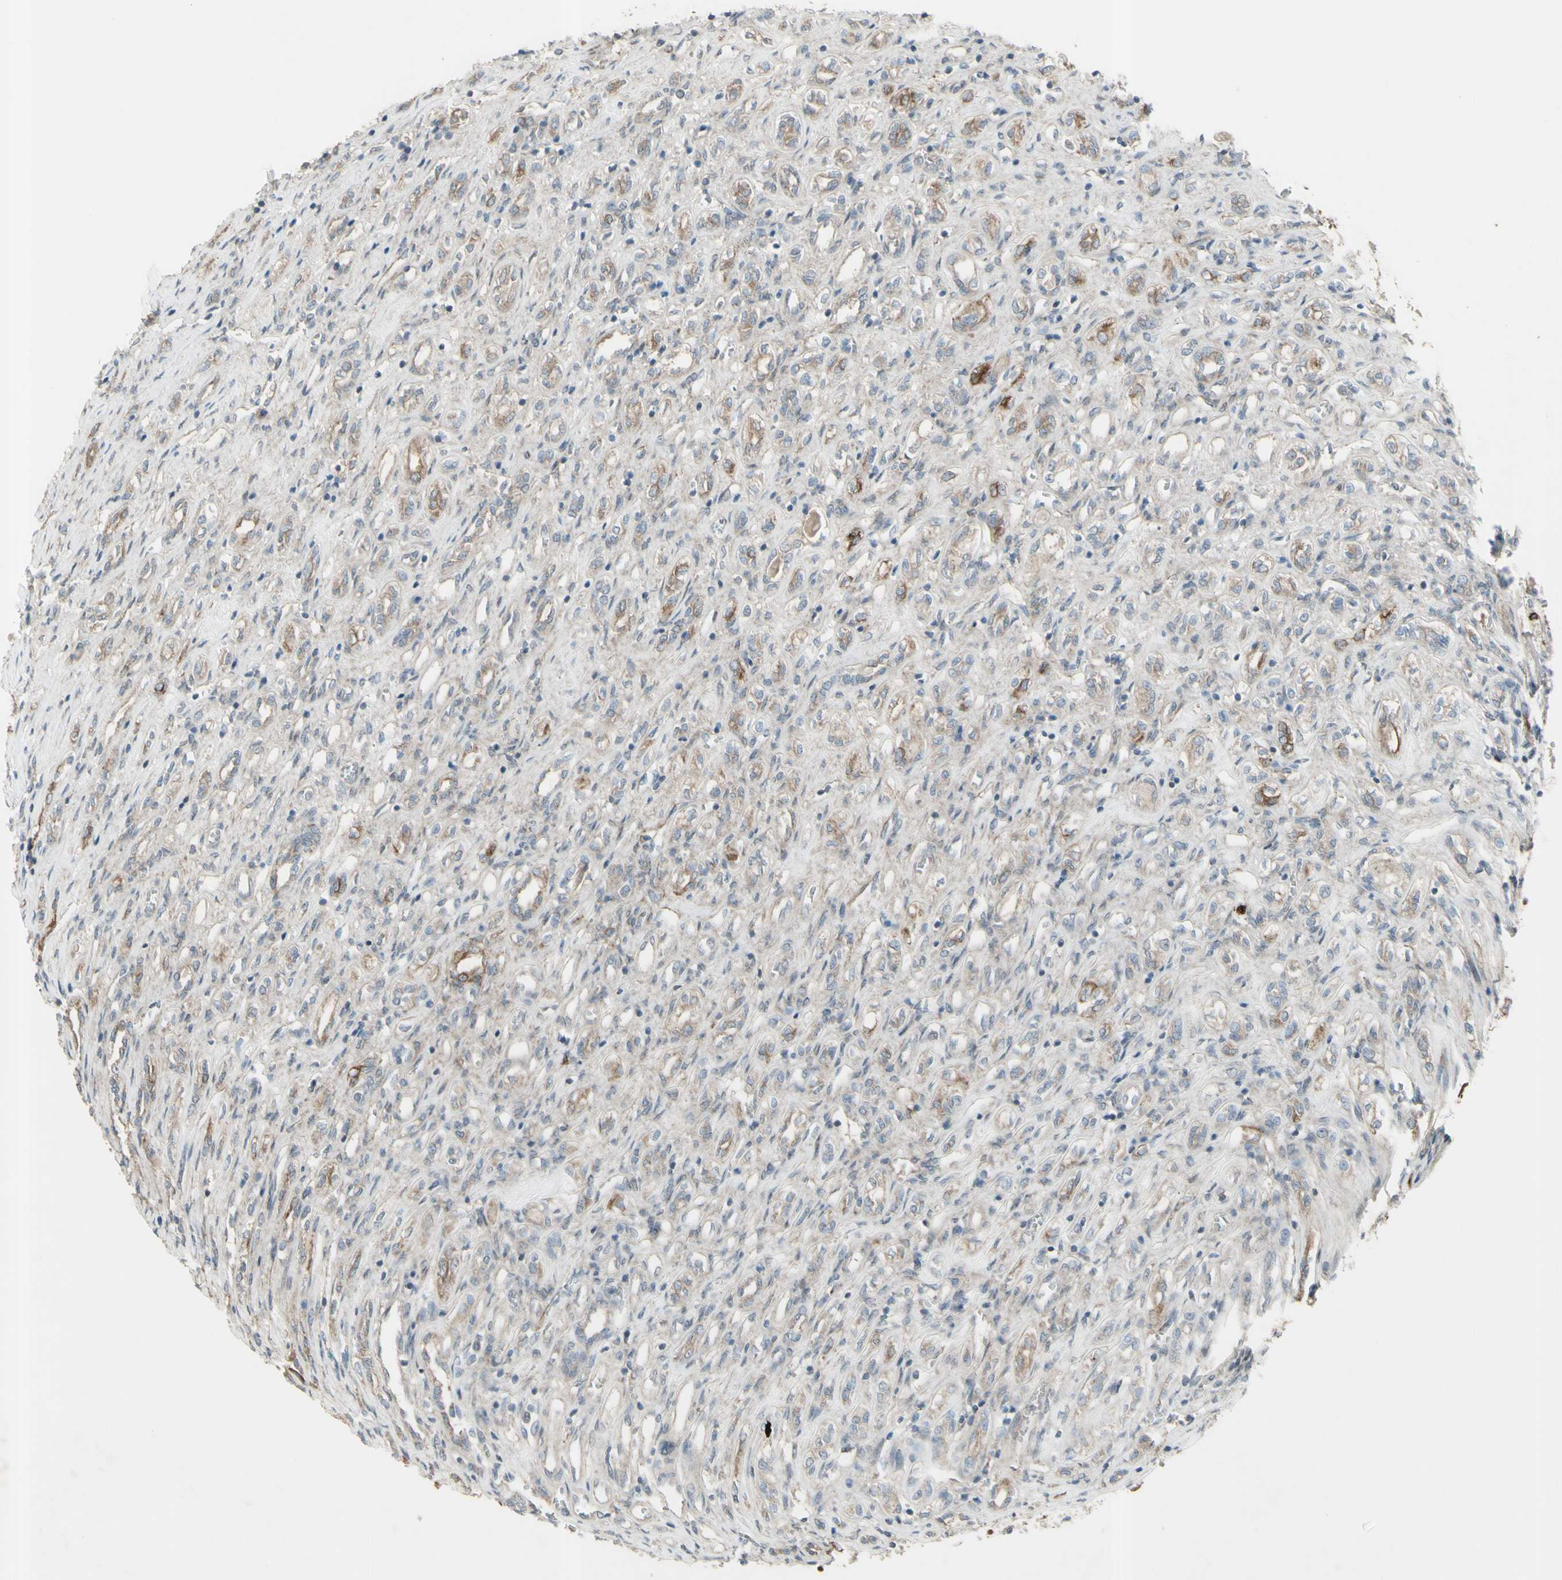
{"staining": {"intensity": "weak", "quantity": ">75%", "location": "cytoplasmic/membranous"}, "tissue": "renal cancer", "cell_type": "Tumor cells", "image_type": "cancer", "snomed": [{"axis": "morphology", "description": "Adenocarcinoma, NOS"}, {"axis": "topography", "description": "Kidney"}], "caption": "About >75% of tumor cells in human adenocarcinoma (renal) demonstrate weak cytoplasmic/membranous protein expression as visualized by brown immunohistochemical staining.", "gene": "GRAMD1B", "patient": {"sex": "female", "age": 70}}